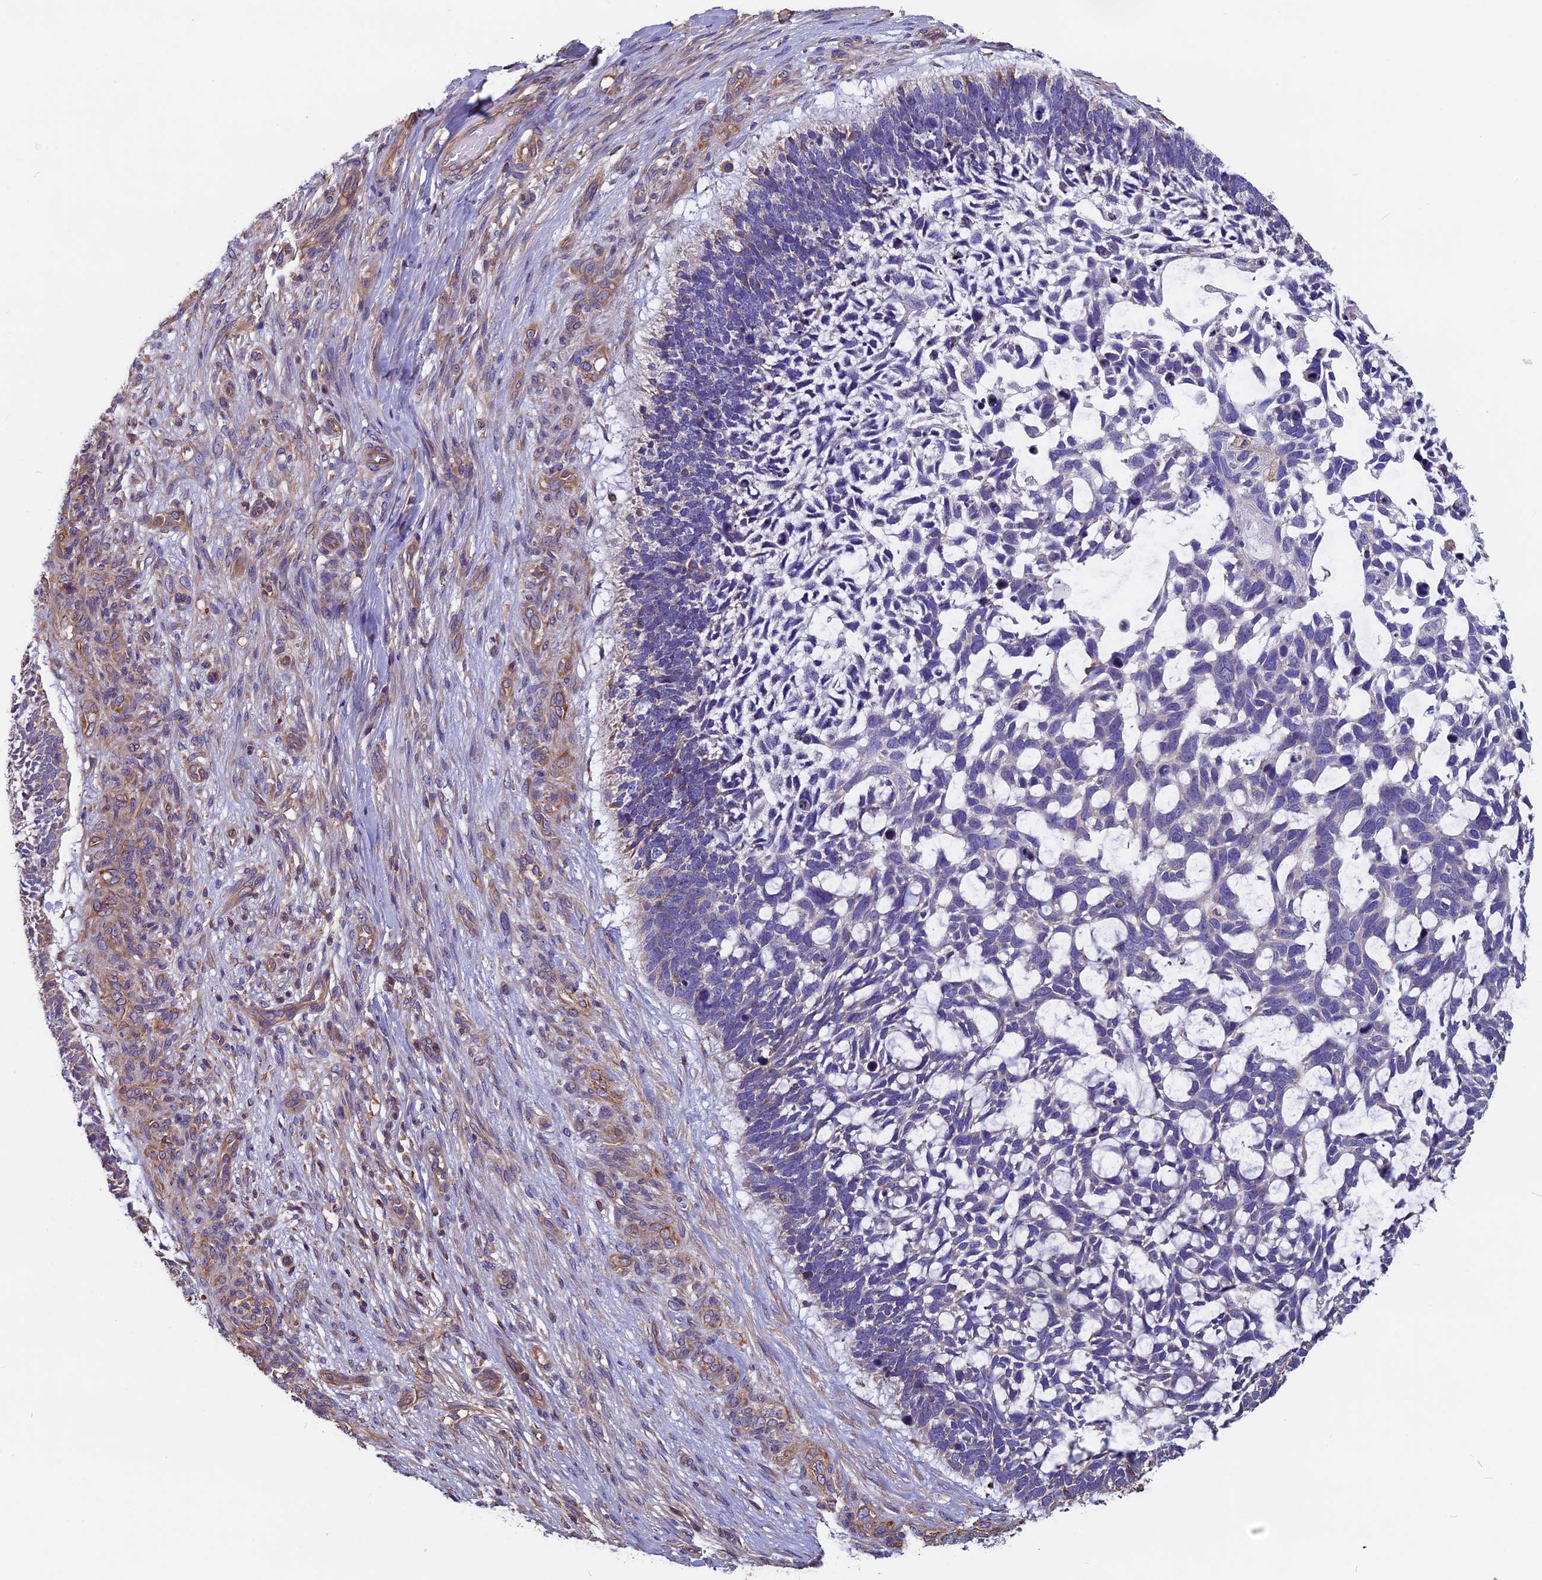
{"staining": {"intensity": "negative", "quantity": "none", "location": "none"}, "tissue": "skin cancer", "cell_type": "Tumor cells", "image_type": "cancer", "snomed": [{"axis": "morphology", "description": "Basal cell carcinoma"}, {"axis": "topography", "description": "Skin"}], "caption": "This is an IHC micrograph of human skin cancer (basal cell carcinoma). There is no staining in tumor cells.", "gene": "CCDC153", "patient": {"sex": "male", "age": 88}}